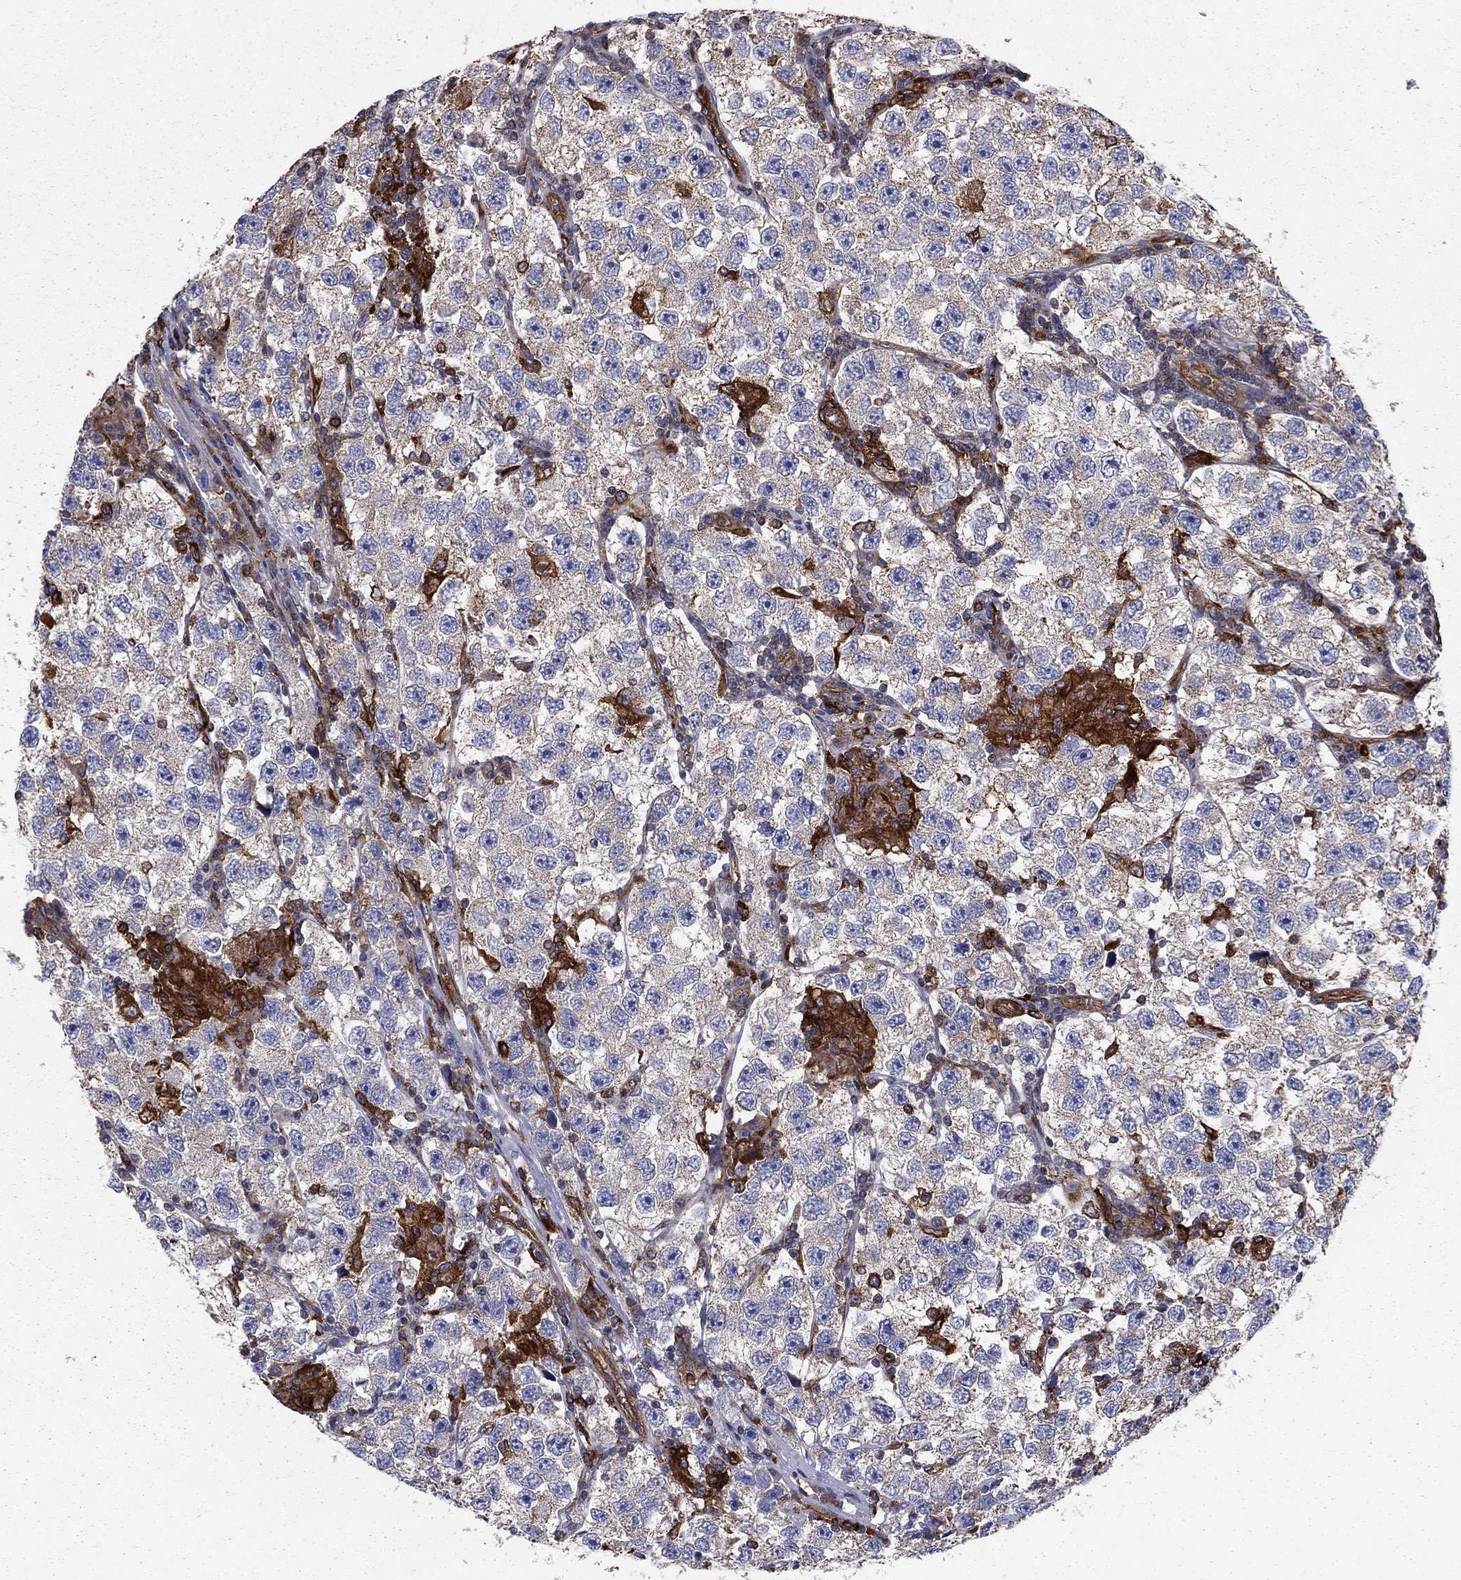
{"staining": {"intensity": "negative", "quantity": "none", "location": "none"}, "tissue": "testis cancer", "cell_type": "Tumor cells", "image_type": "cancer", "snomed": [{"axis": "morphology", "description": "Seminoma, NOS"}, {"axis": "topography", "description": "Testis"}], "caption": "The photomicrograph shows no staining of tumor cells in testis seminoma.", "gene": "EHBP1L1", "patient": {"sex": "male", "age": 26}}